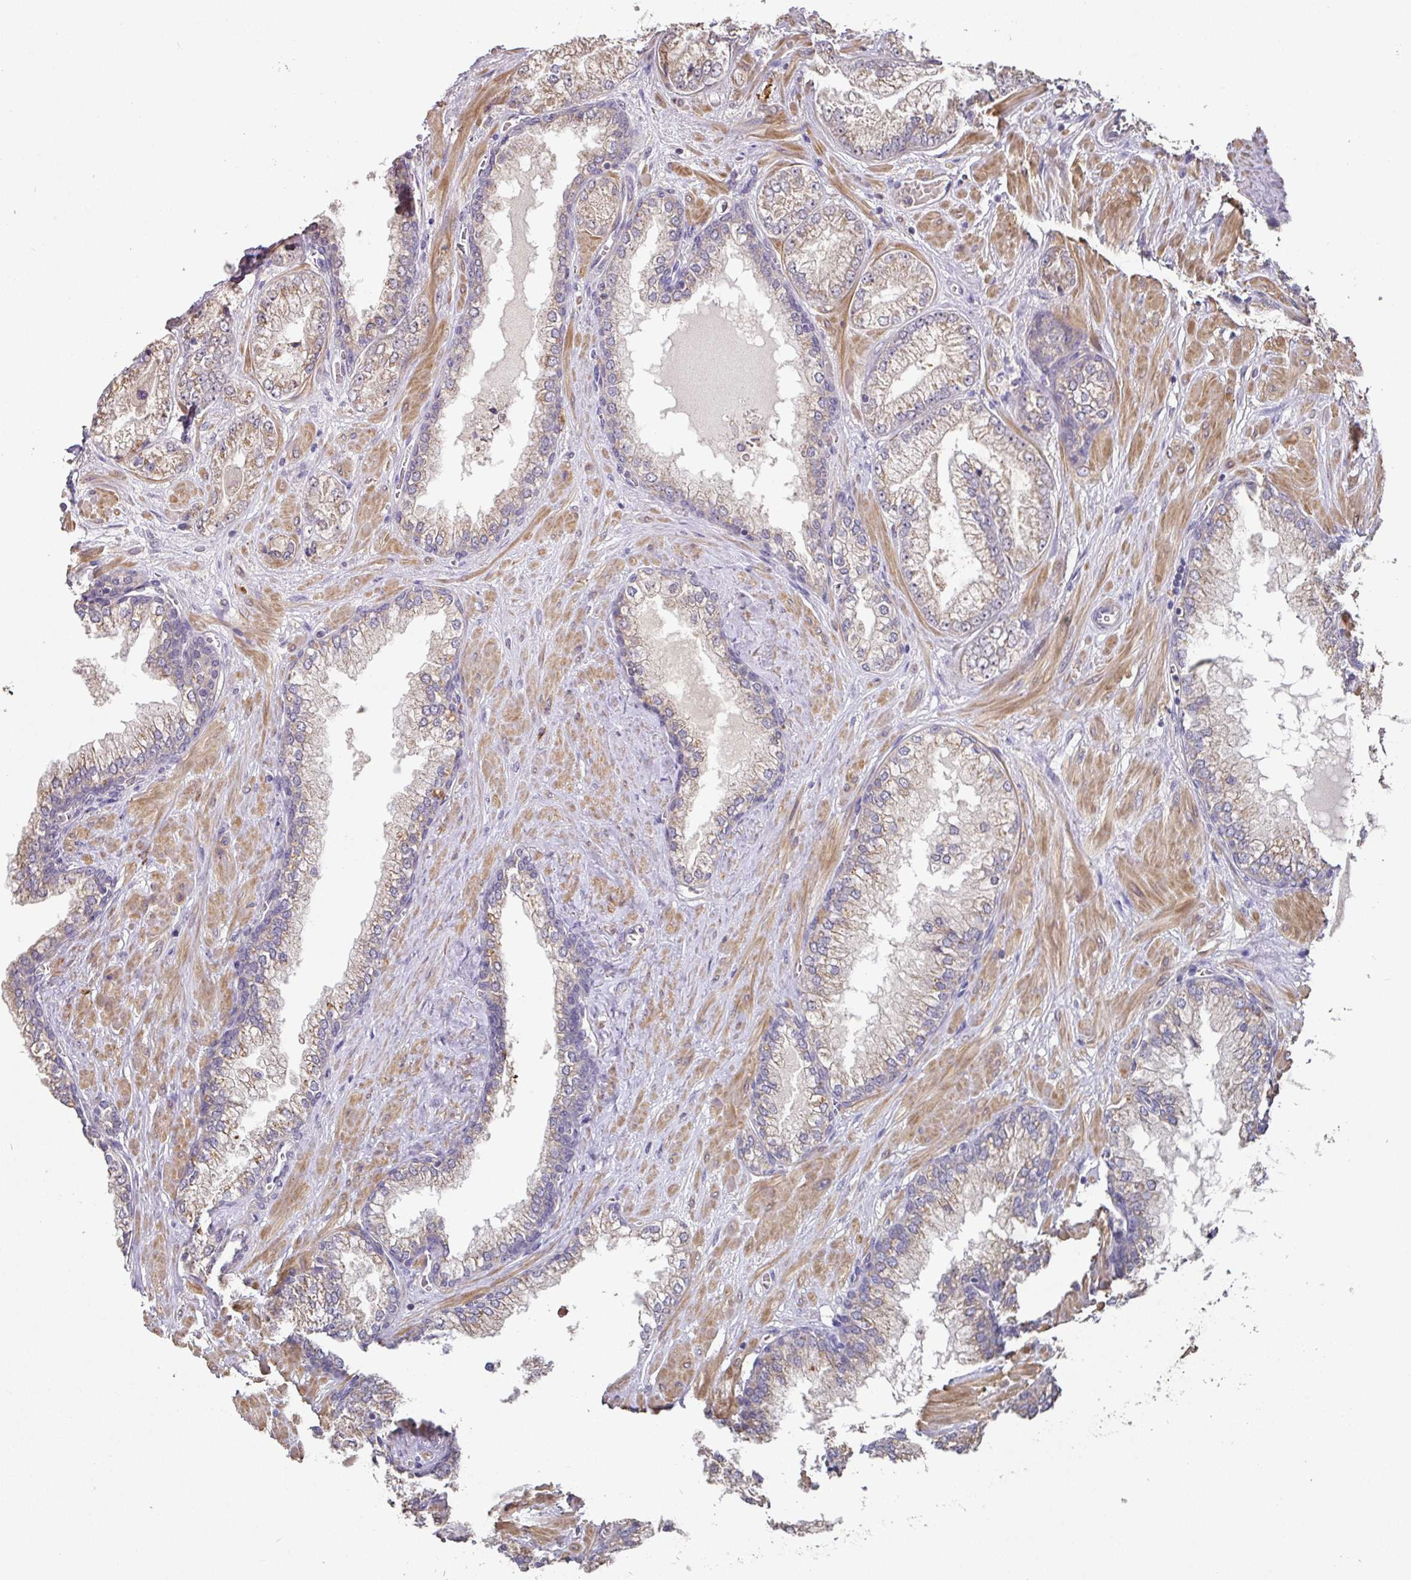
{"staining": {"intensity": "weak", "quantity": "<25%", "location": "cytoplasmic/membranous"}, "tissue": "prostate cancer", "cell_type": "Tumor cells", "image_type": "cancer", "snomed": [{"axis": "morphology", "description": "Adenocarcinoma, Low grade"}, {"axis": "topography", "description": "Prostate"}], "caption": "Immunohistochemical staining of prostate cancer exhibits no significant expression in tumor cells.", "gene": "ACVR2B", "patient": {"sex": "male", "age": 57}}